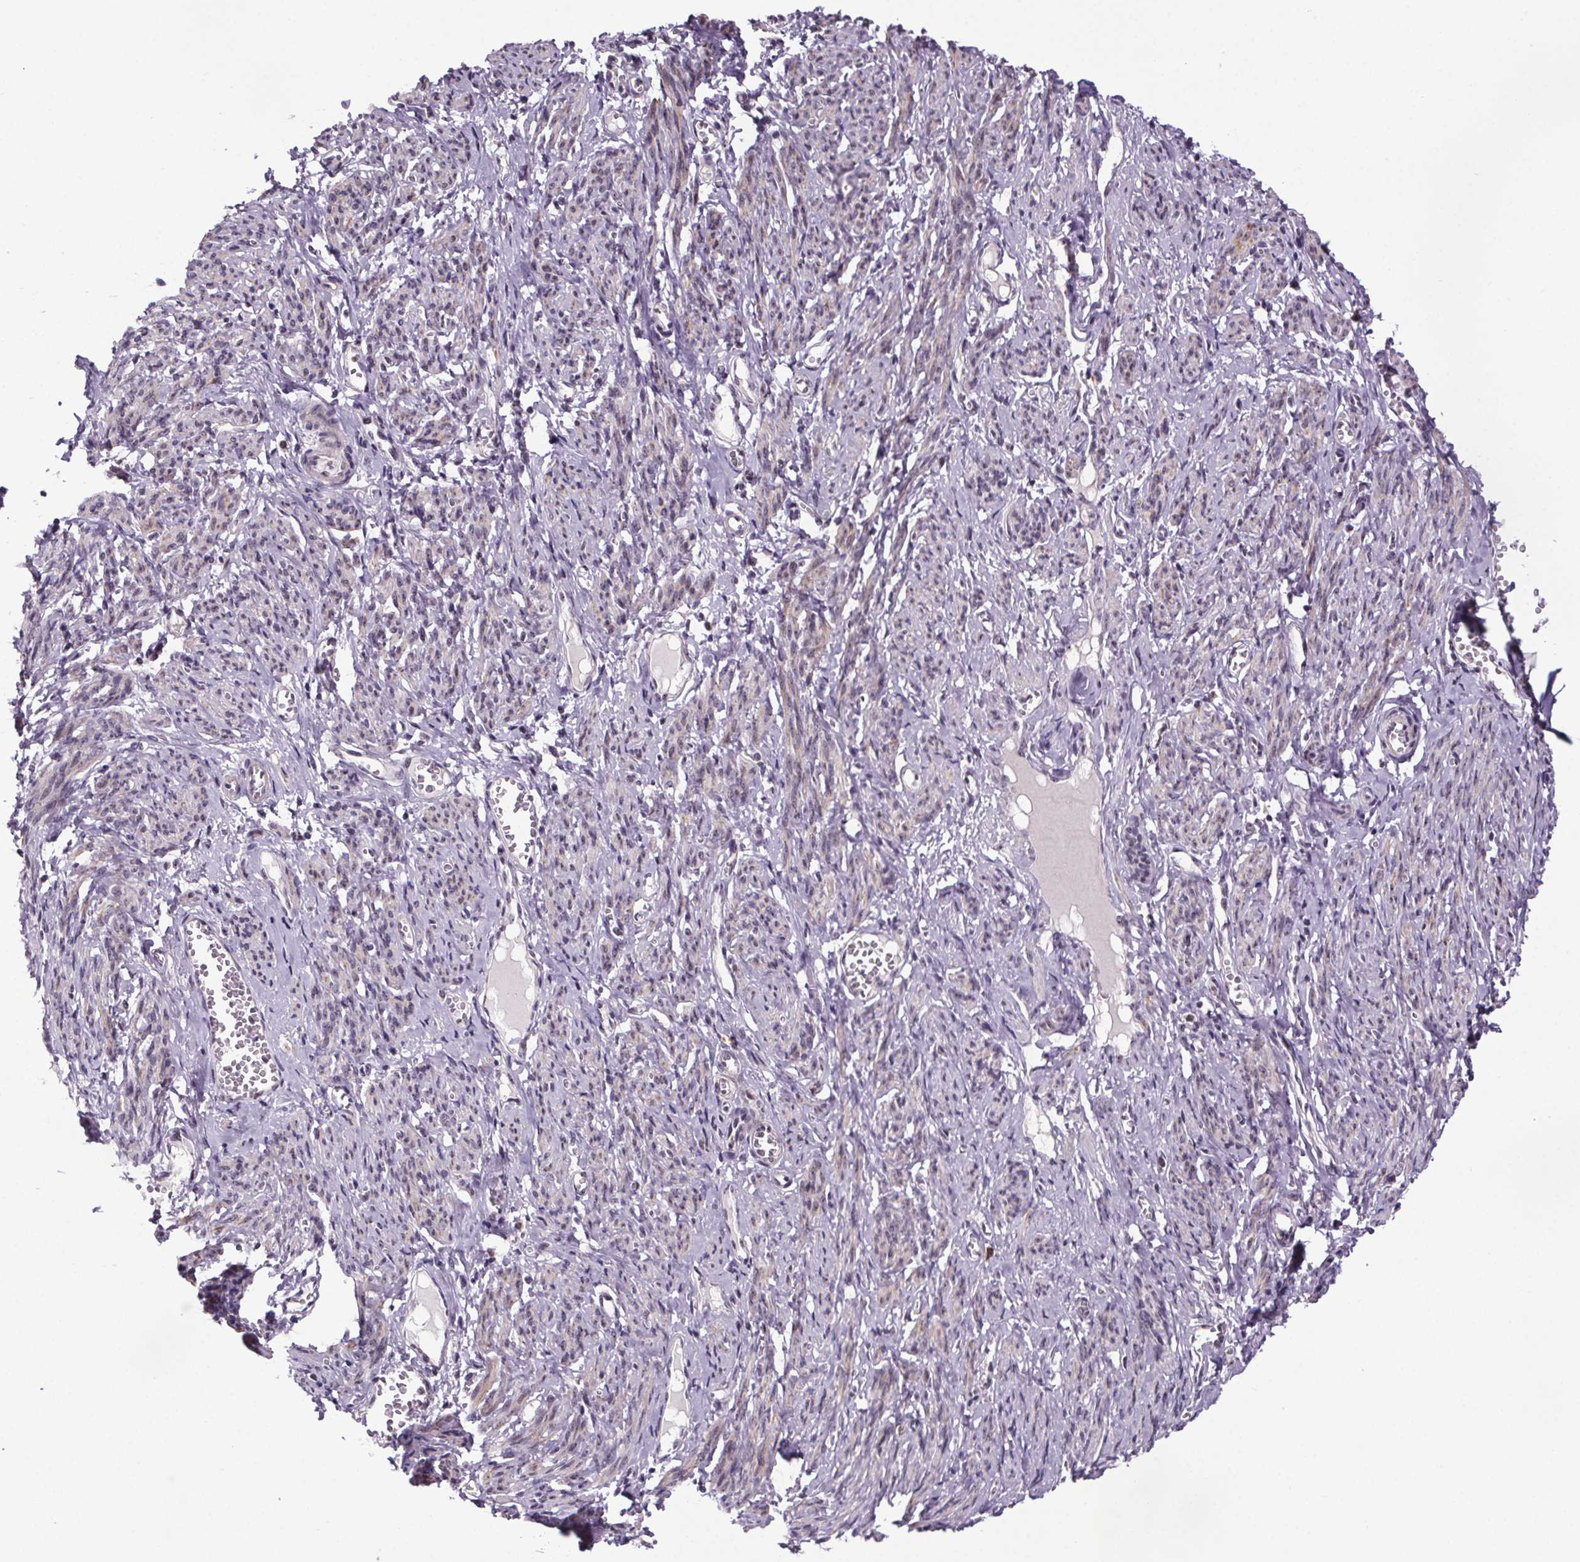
{"staining": {"intensity": "strong", "quantity": "<25%", "location": "cytoplasmic/membranous"}, "tissue": "smooth muscle", "cell_type": "Smooth muscle cells", "image_type": "normal", "snomed": [{"axis": "morphology", "description": "Normal tissue, NOS"}, {"axis": "topography", "description": "Smooth muscle"}], "caption": "Human smooth muscle stained for a protein (brown) demonstrates strong cytoplasmic/membranous positive staining in about <25% of smooth muscle cells.", "gene": "ATMIN", "patient": {"sex": "female", "age": 65}}